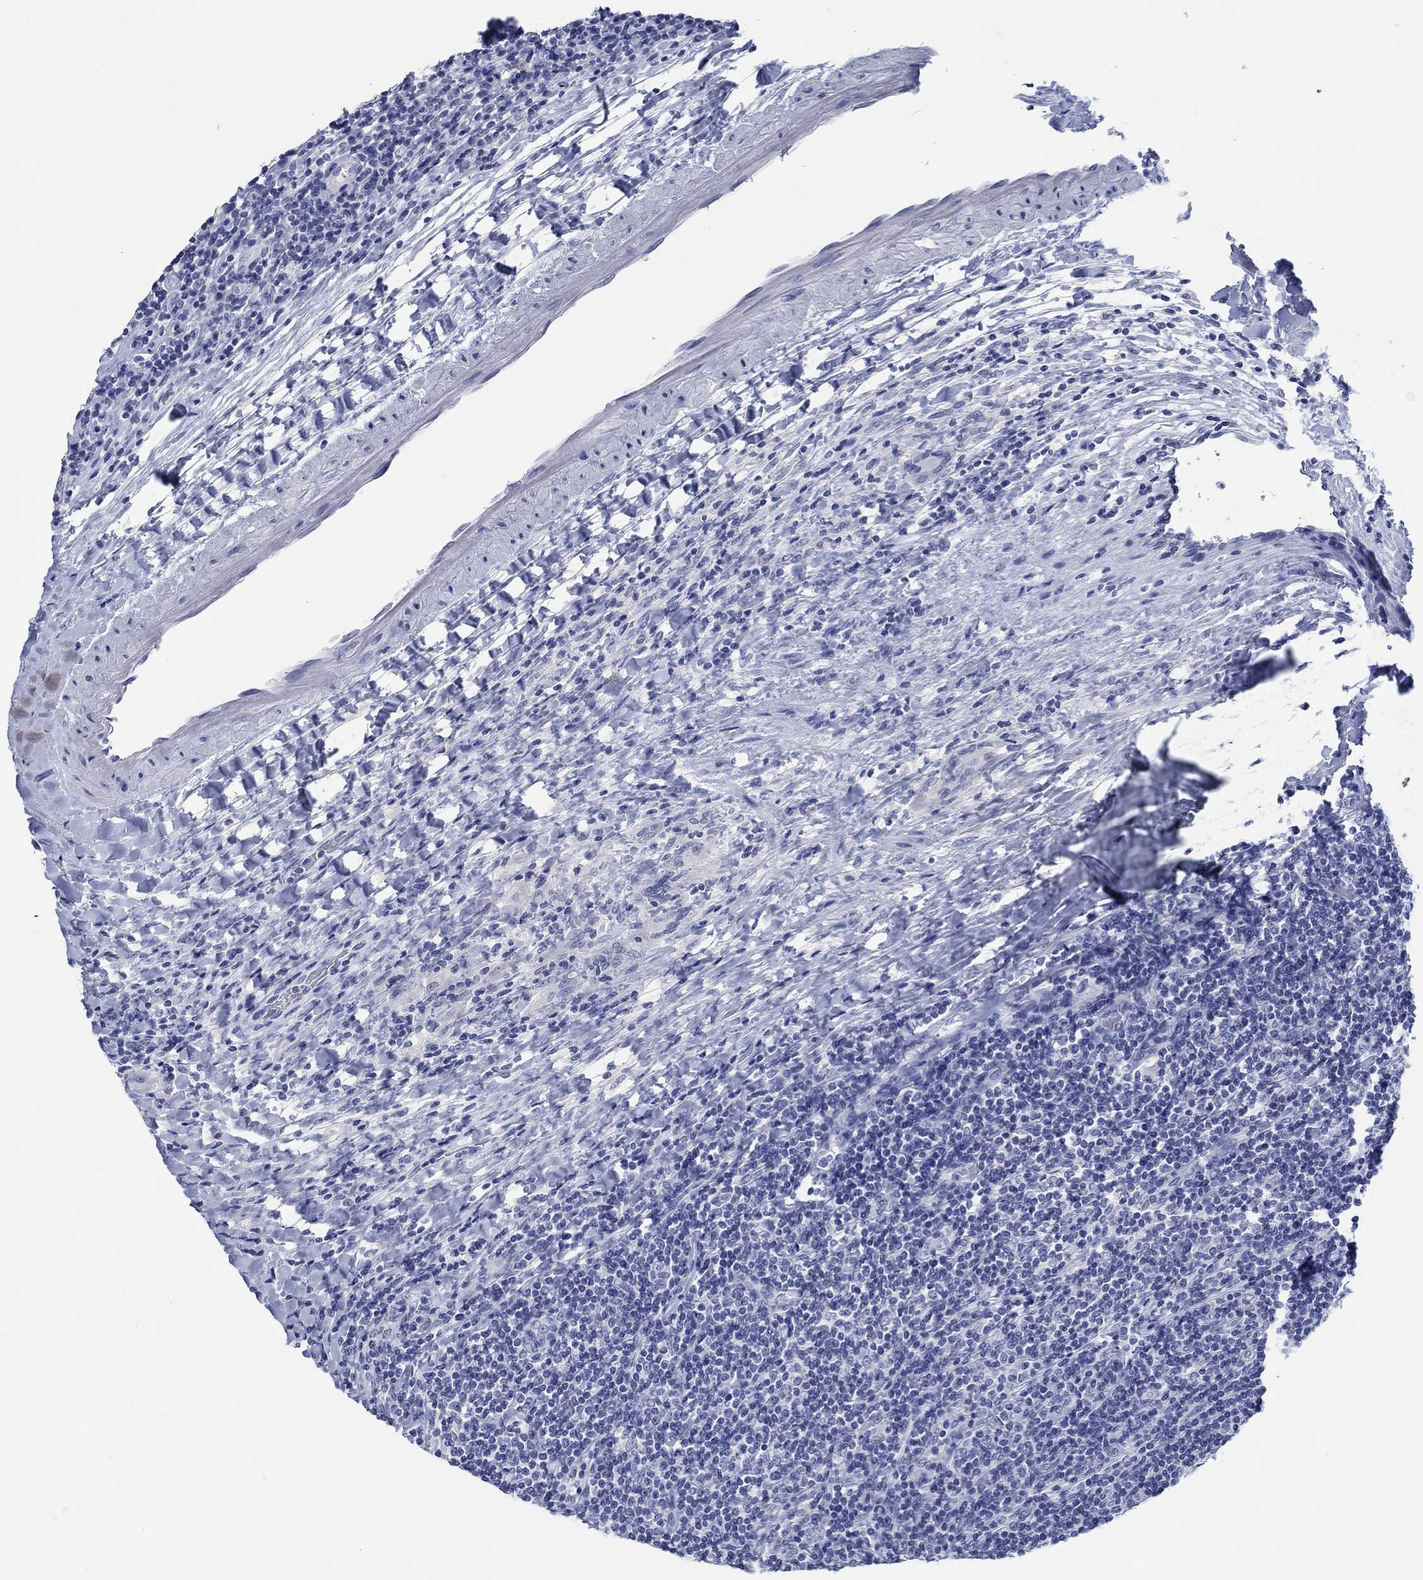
{"staining": {"intensity": "negative", "quantity": "none", "location": "none"}, "tissue": "lymphoma", "cell_type": "Tumor cells", "image_type": "cancer", "snomed": [{"axis": "morphology", "description": "Hodgkin's disease, NOS"}, {"axis": "topography", "description": "Lymph node"}], "caption": "Tumor cells show no significant protein staining in lymphoma.", "gene": "POU5F1", "patient": {"sex": "male", "age": 40}}